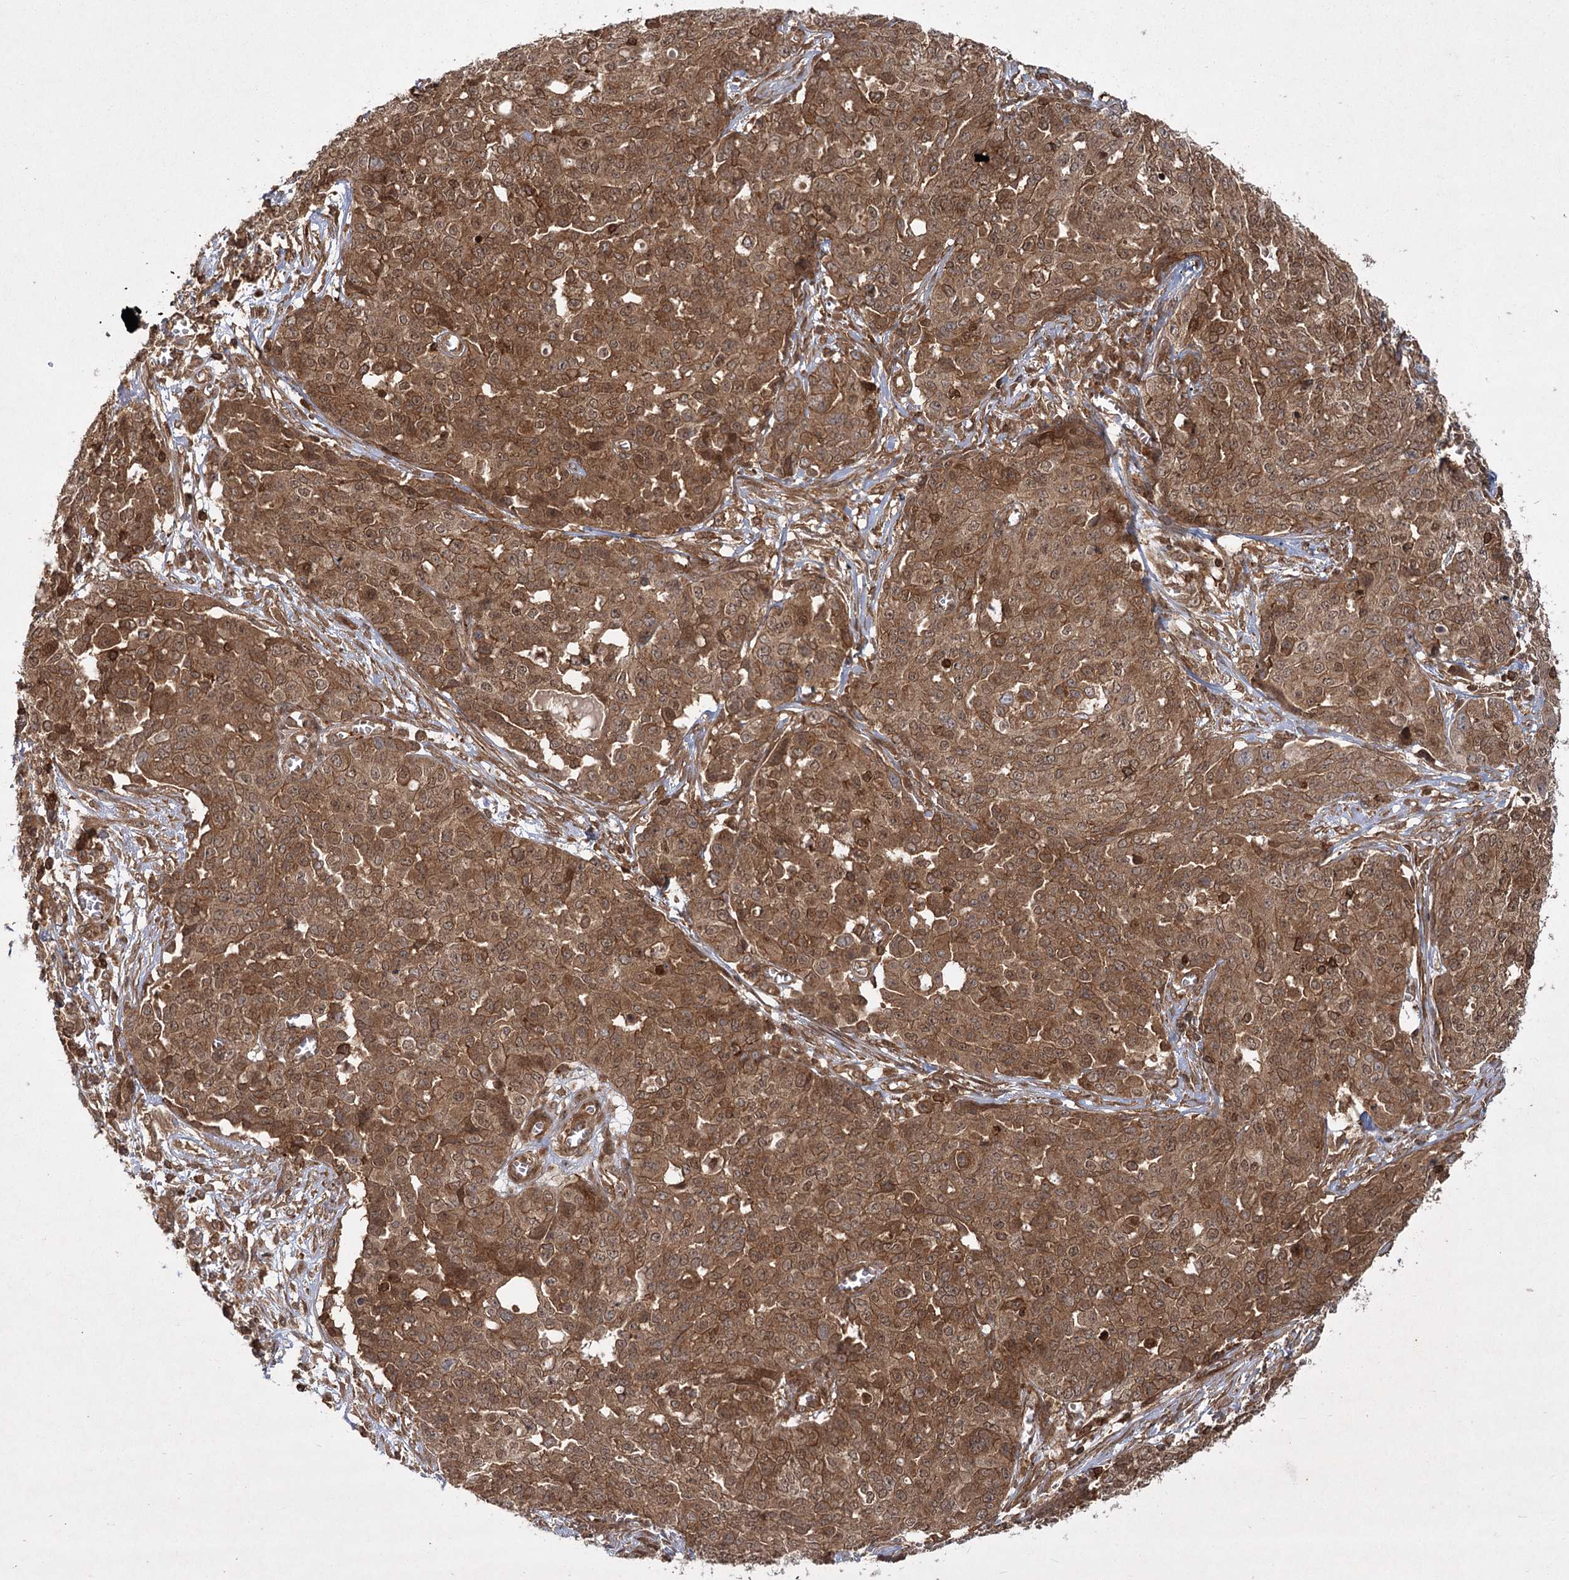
{"staining": {"intensity": "moderate", "quantity": ">75%", "location": "cytoplasmic/membranous,nuclear"}, "tissue": "ovarian cancer", "cell_type": "Tumor cells", "image_type": "cancer", "snomed": [{"axis": "morphology", "description": "Cystadenocarcinoma, serous, NOS"}, {"axis": "topography", "description": "Soft tissue"}, {"axis": "topography", "description": "Ovary"}], "caption": "This micrograph reveals immunohistochemistry staining of human ovarian cancer (serous cystadenocarcinoma), with medium moderate cytoplasmic/membranous and nuclear staining in approximately >75% of tumor cells.", "gene": "MDFIC", "patient": {"sex": "female", "age": 57}}